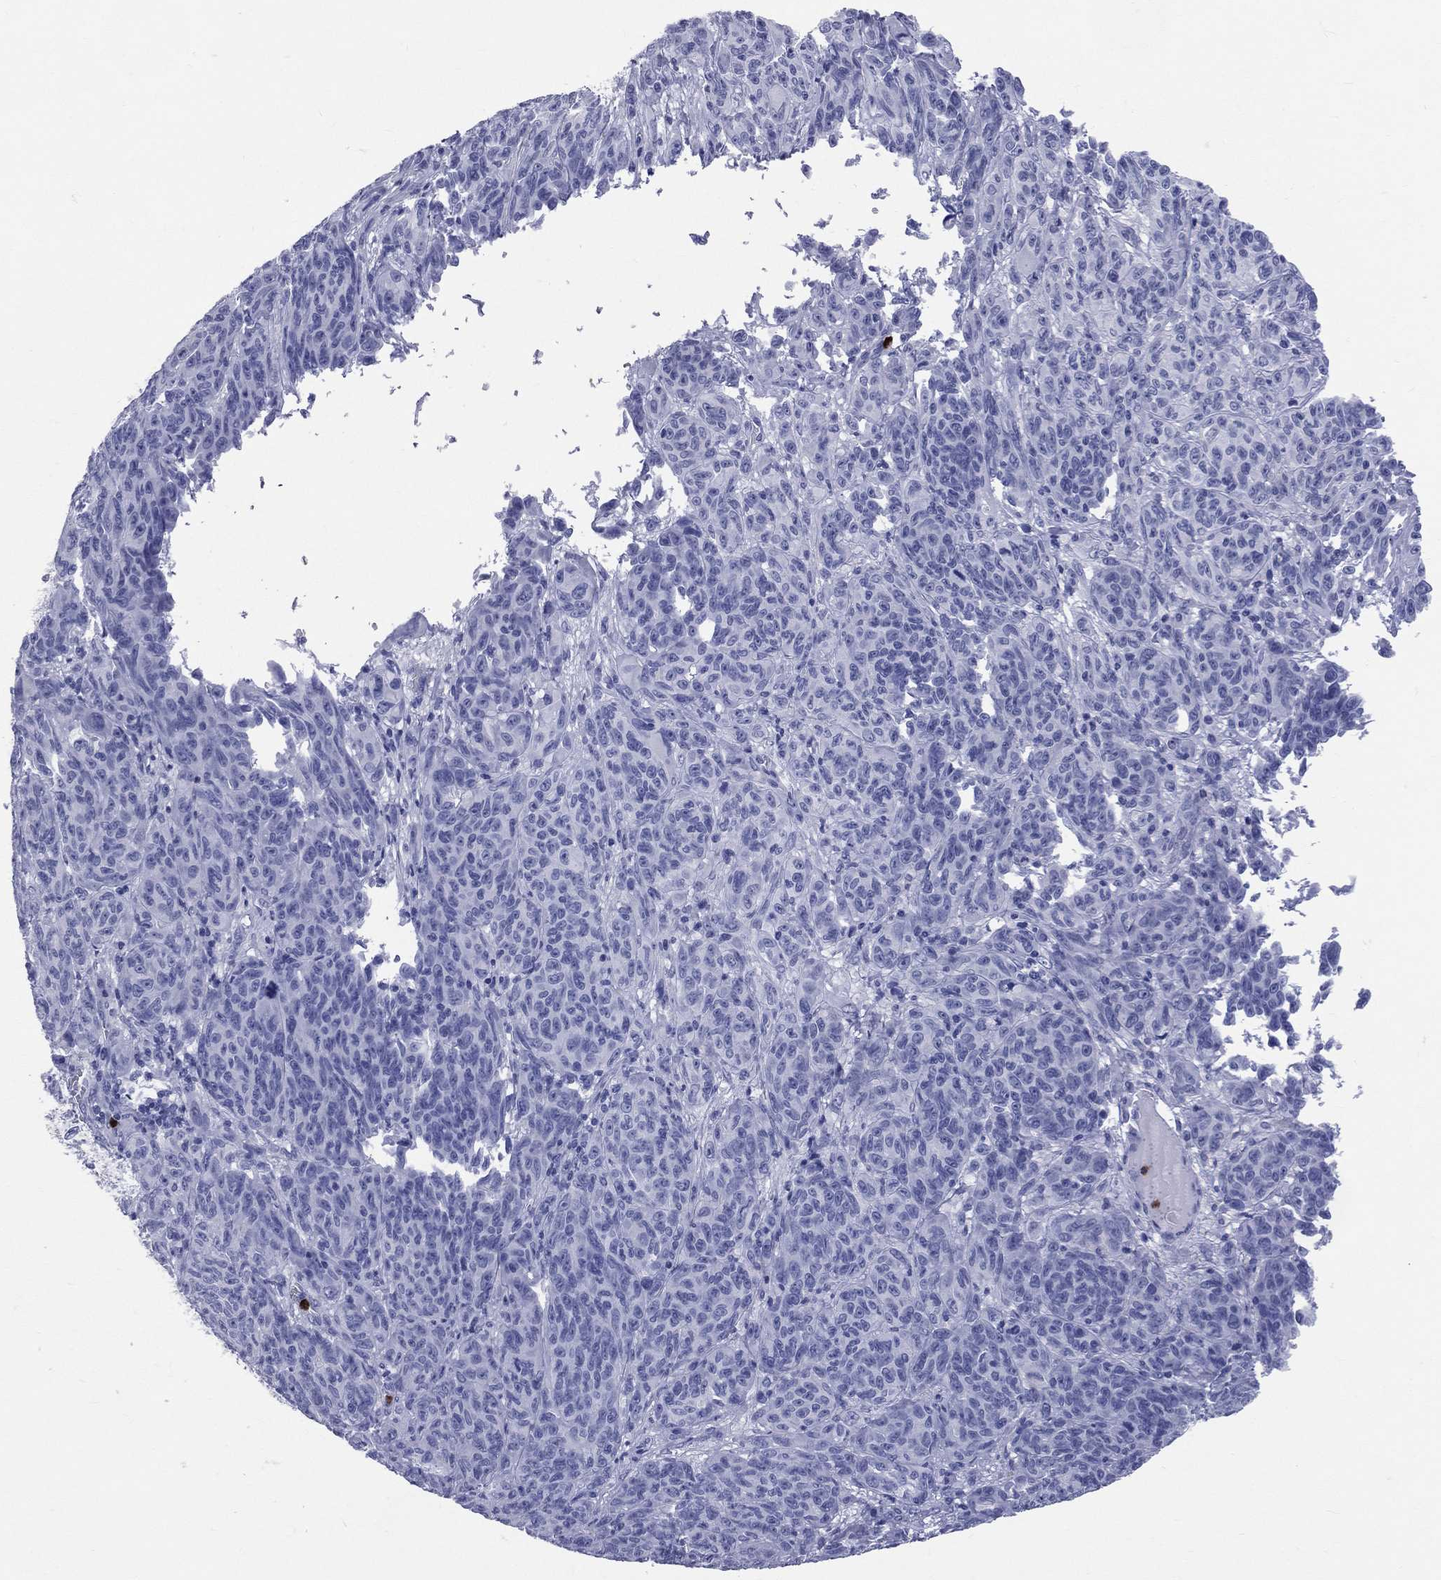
{"staining": {"intensity": "negative", "quantity": "none", "location": "none"}, "tissue": "melanoma", "cell_type": "Tumor cells", "image_type": "cancer", "snomed": [{"axis": "morphology", "description": "Malignant melanoma, NOS"}, {"axis": "topography", "description": "Vulva, labia, clitoris and Bartholin´s gland, NO"}], "caption": "Tumor cells are negative for protein expression in human malignant melanoma.", "gene": "PGLYRP1", "patient": {"sex": "female", "age": 75}}